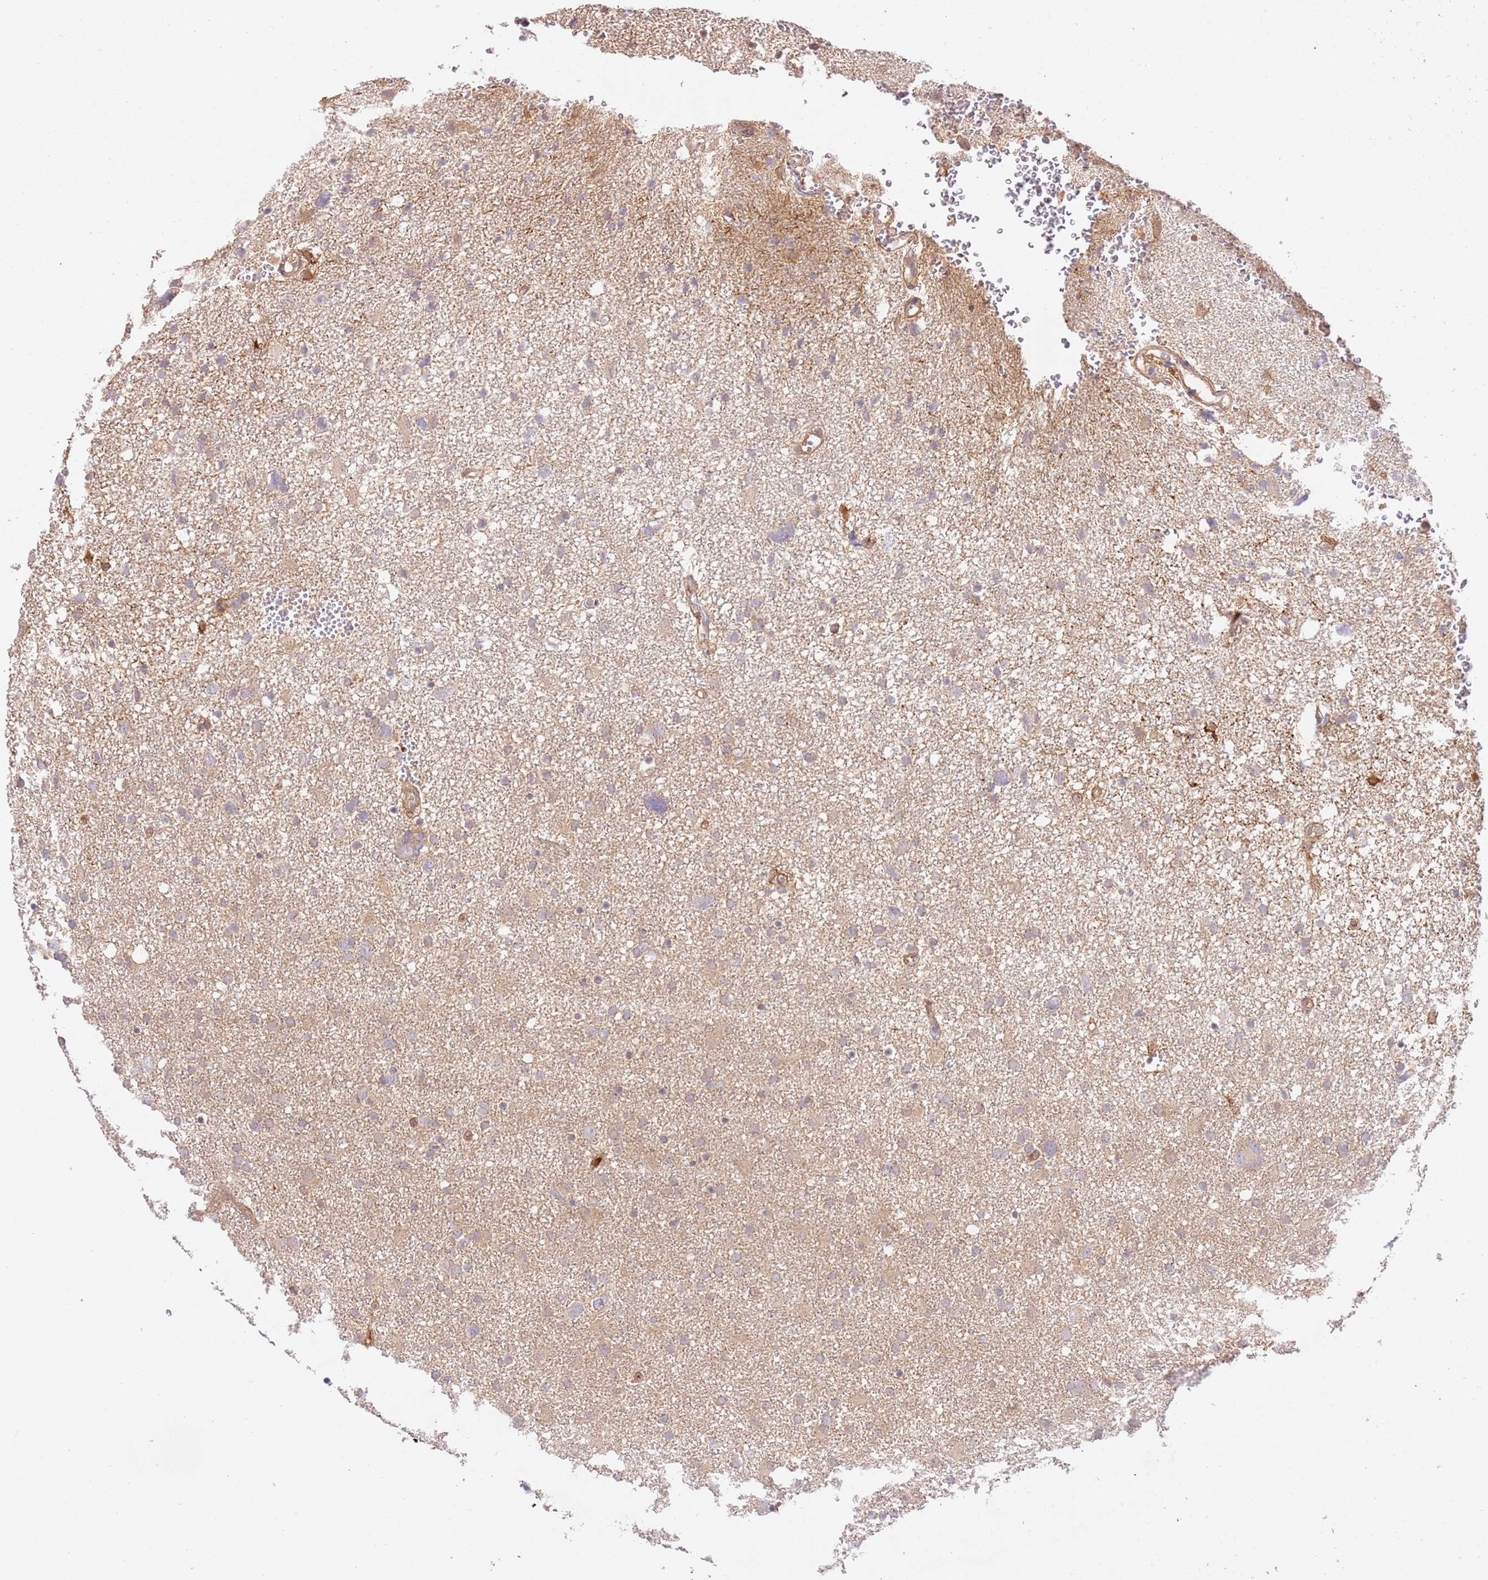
{"staining": {"intensity": "negative", "quantity": "none", "location": "none"}, "tissue": "glioma", "cell_type": "Tumor cells", "image_type": "cancer", "snomed": [{"axis": "morphology", "description": "Glioma, malignant, High grade"}, {"axis": "topography", "description": "Brain"}], "caption": "This is an IHC photomicrograph of malignant glioma (high-grade). There is no expression in tumor cells.", "gene": "C8G", "patient": {"sex": "male", "age": 61}}